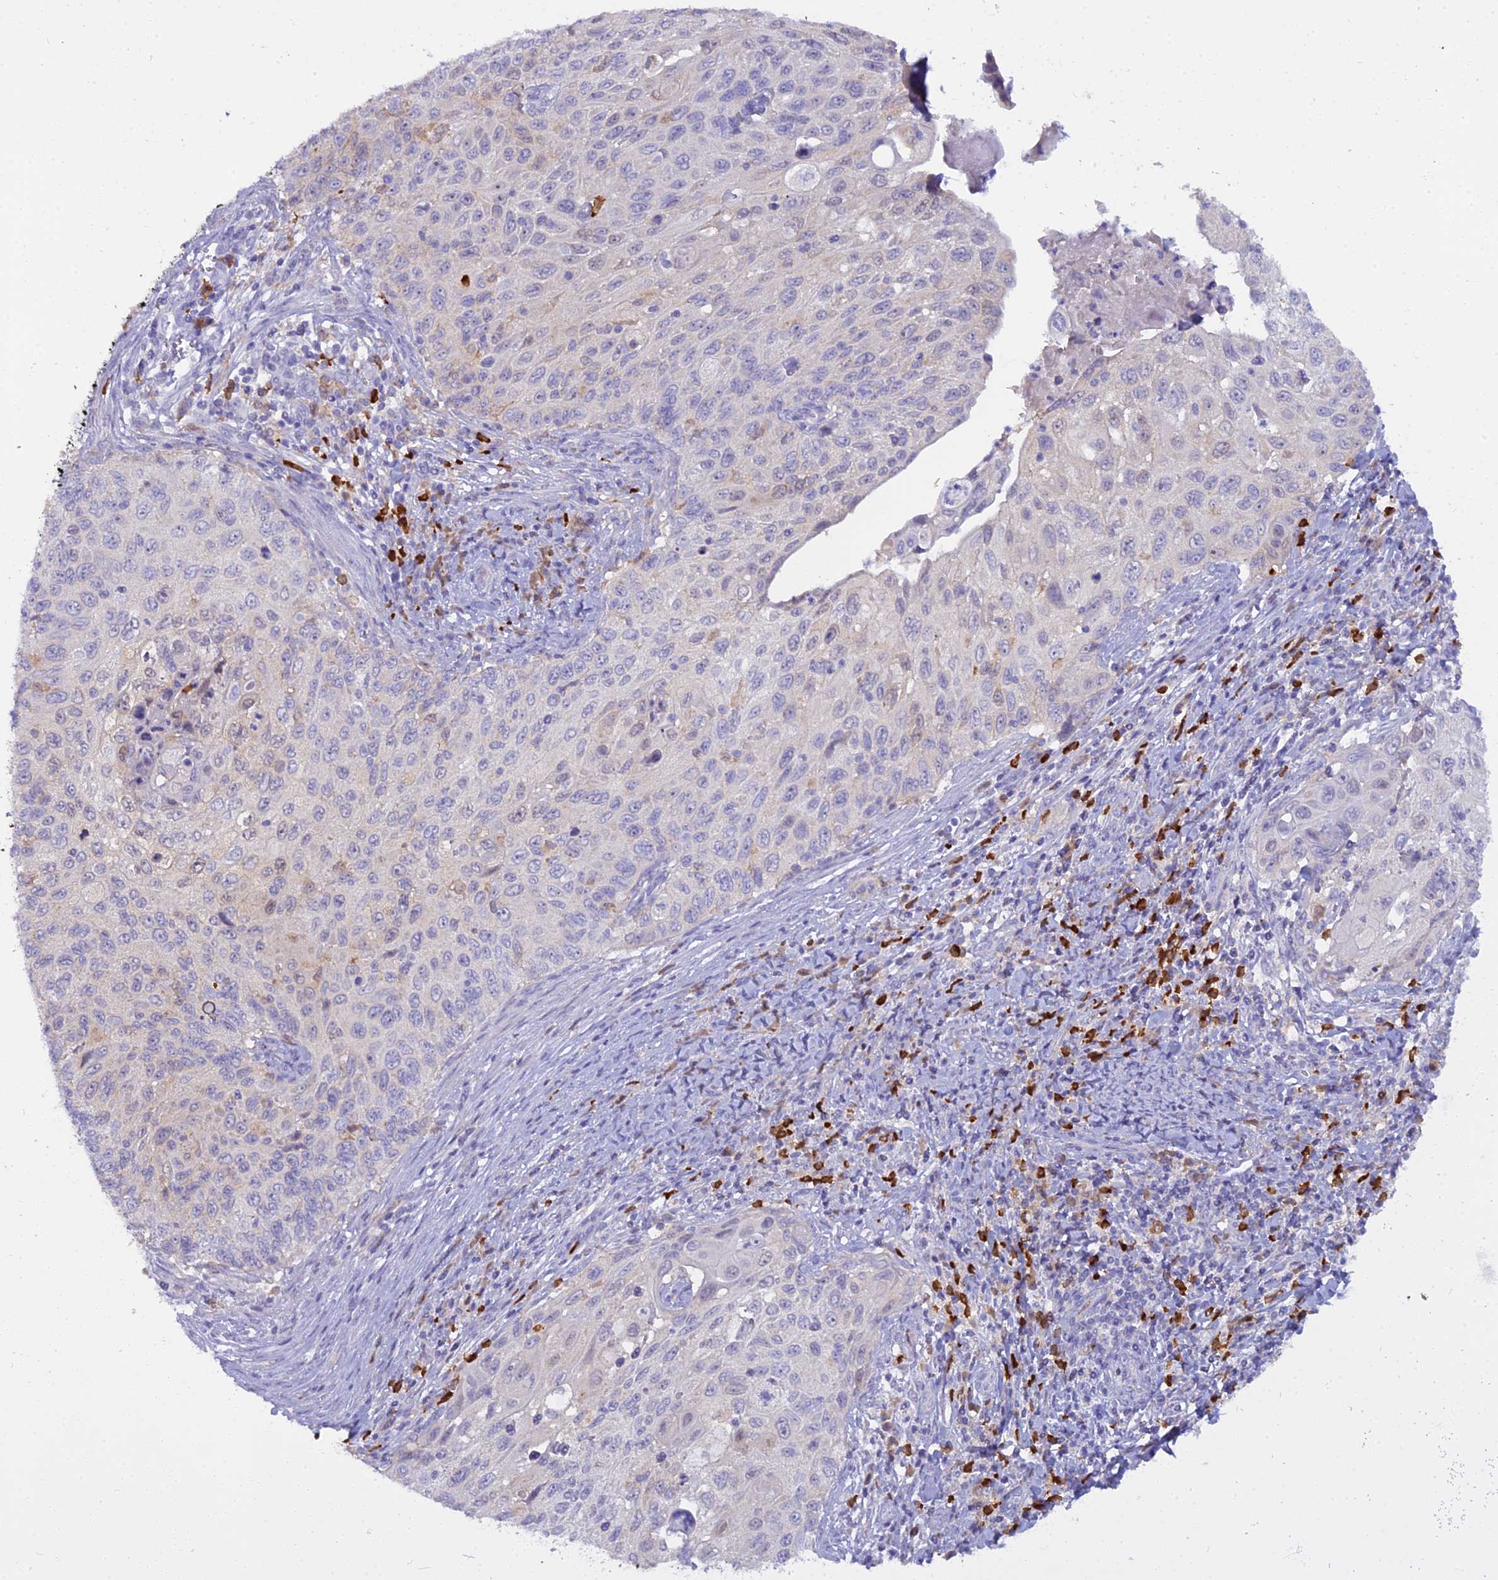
{"staining": {"intensity": "negative", "quantity": "none", "location": "none"}, "tissue": "cervical cancer", "cell_type": "Tumor cells", "image_type": "cancer", "snomed": [{"axis": "morphology", "description": "Squamous cell carcinoma, NOS"}, {"axis": "topography", "description": "Cervix"}], "caption": "DAB immunohistochemical staining of cervical cancer shows no significant expression in tumor cells.", "gene": "BLNK", "patient": {"sex": "female", "age": 70}}